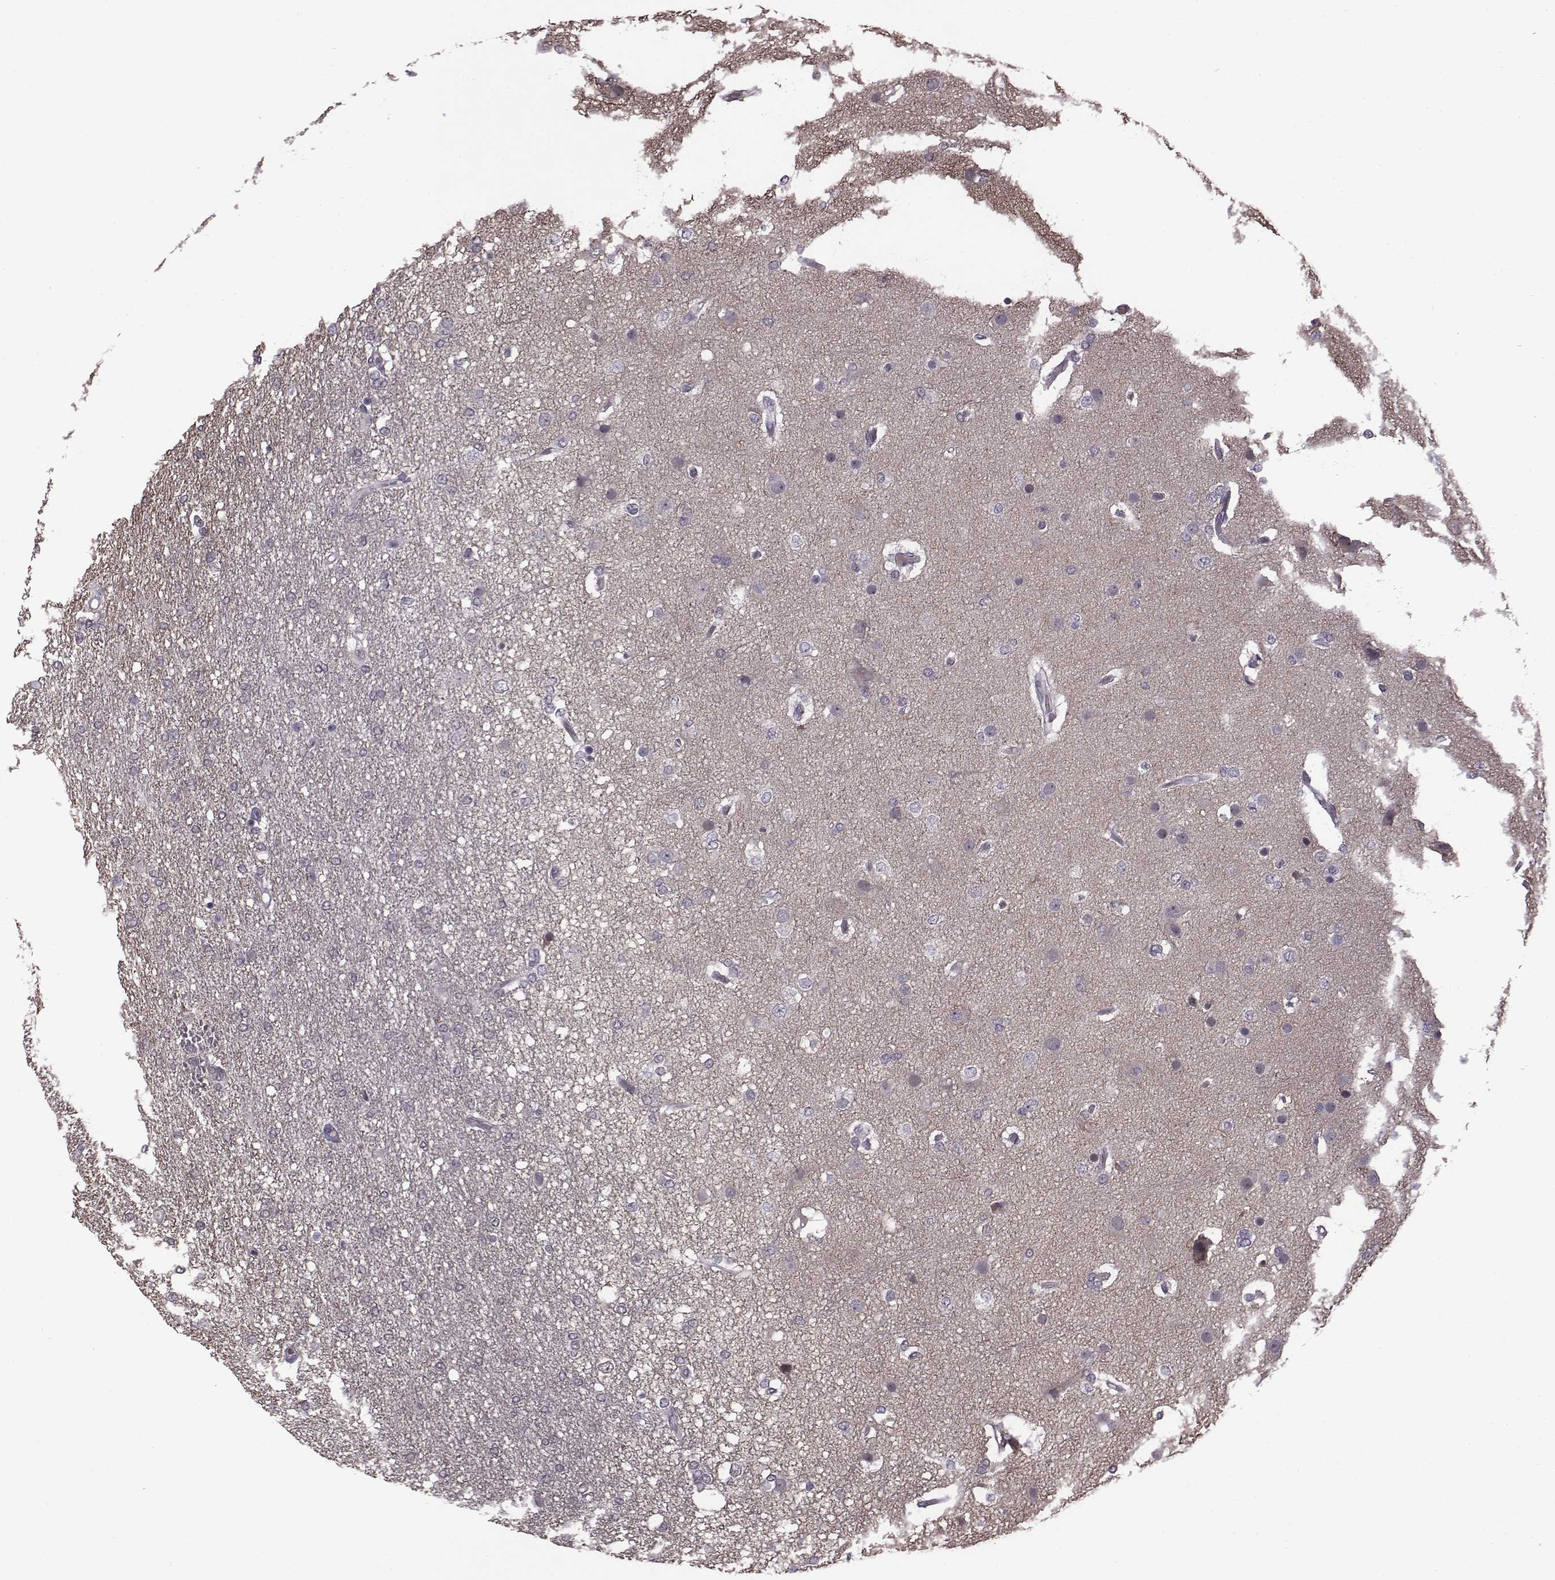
{"staining": {"intensity": "negative", "quantity": "none", "location": "none"}, "tissue": "glioma", "cell_type": "Tumor cells", "image_type": "cancer", "snomed": [{"axis": "morphology", "description": "Glioma, malignant, High grade"}, {"axis": "topography", "description": "Brain"}], "caption": "IHC histopathology image of glioma stained for a protein (brown), which reveals no staining in tumor cells.", "gene": "BICDL1", "patient": {"sex": "female", "age": 61}}